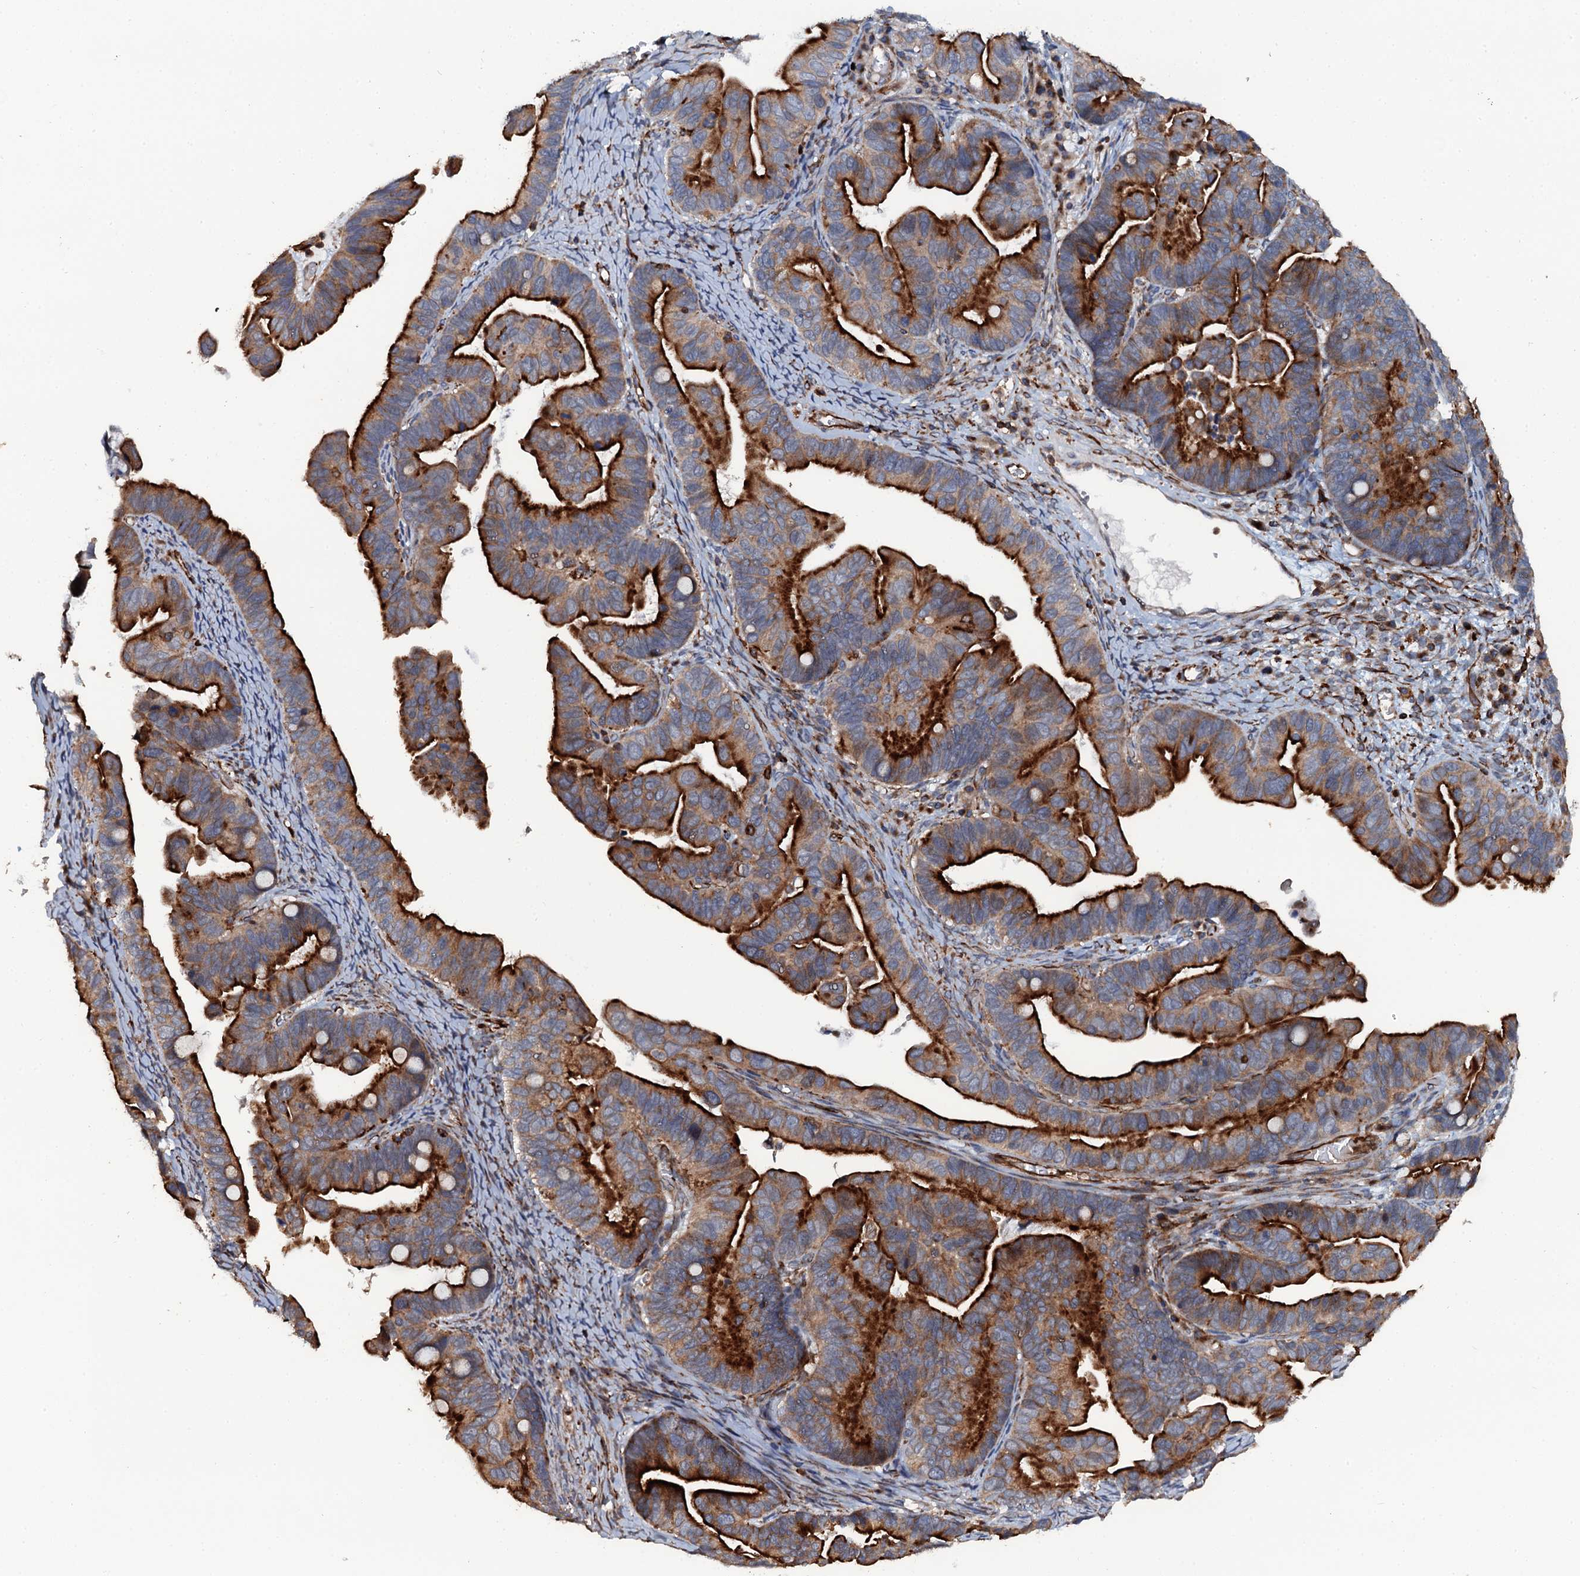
{"staining": {"intensity": "strong", "quantity": ">75%", "location": "cytoplasmic/membranous"}, "tissue": "ovarian cancer", "cell_type": "Tumor cells", "image_type": "cancer", "snomed": [{"axis": "morphology", "description": "Cystadenocarcinoma, serous, NOS"}, {"axis": "topography", "description": "Ovary"}], "caption": "The photomicrograph exhibits staining of ovarian serous cystadenocarcinoma, revealing strong cytoplasmic/membranous protein staining (brown color) within tumor cells. (DAB = brown stain, brightfield microscopy at high magnification).", "gene": "VAMP8", "patient": {"sex": "female", "age": 56}}